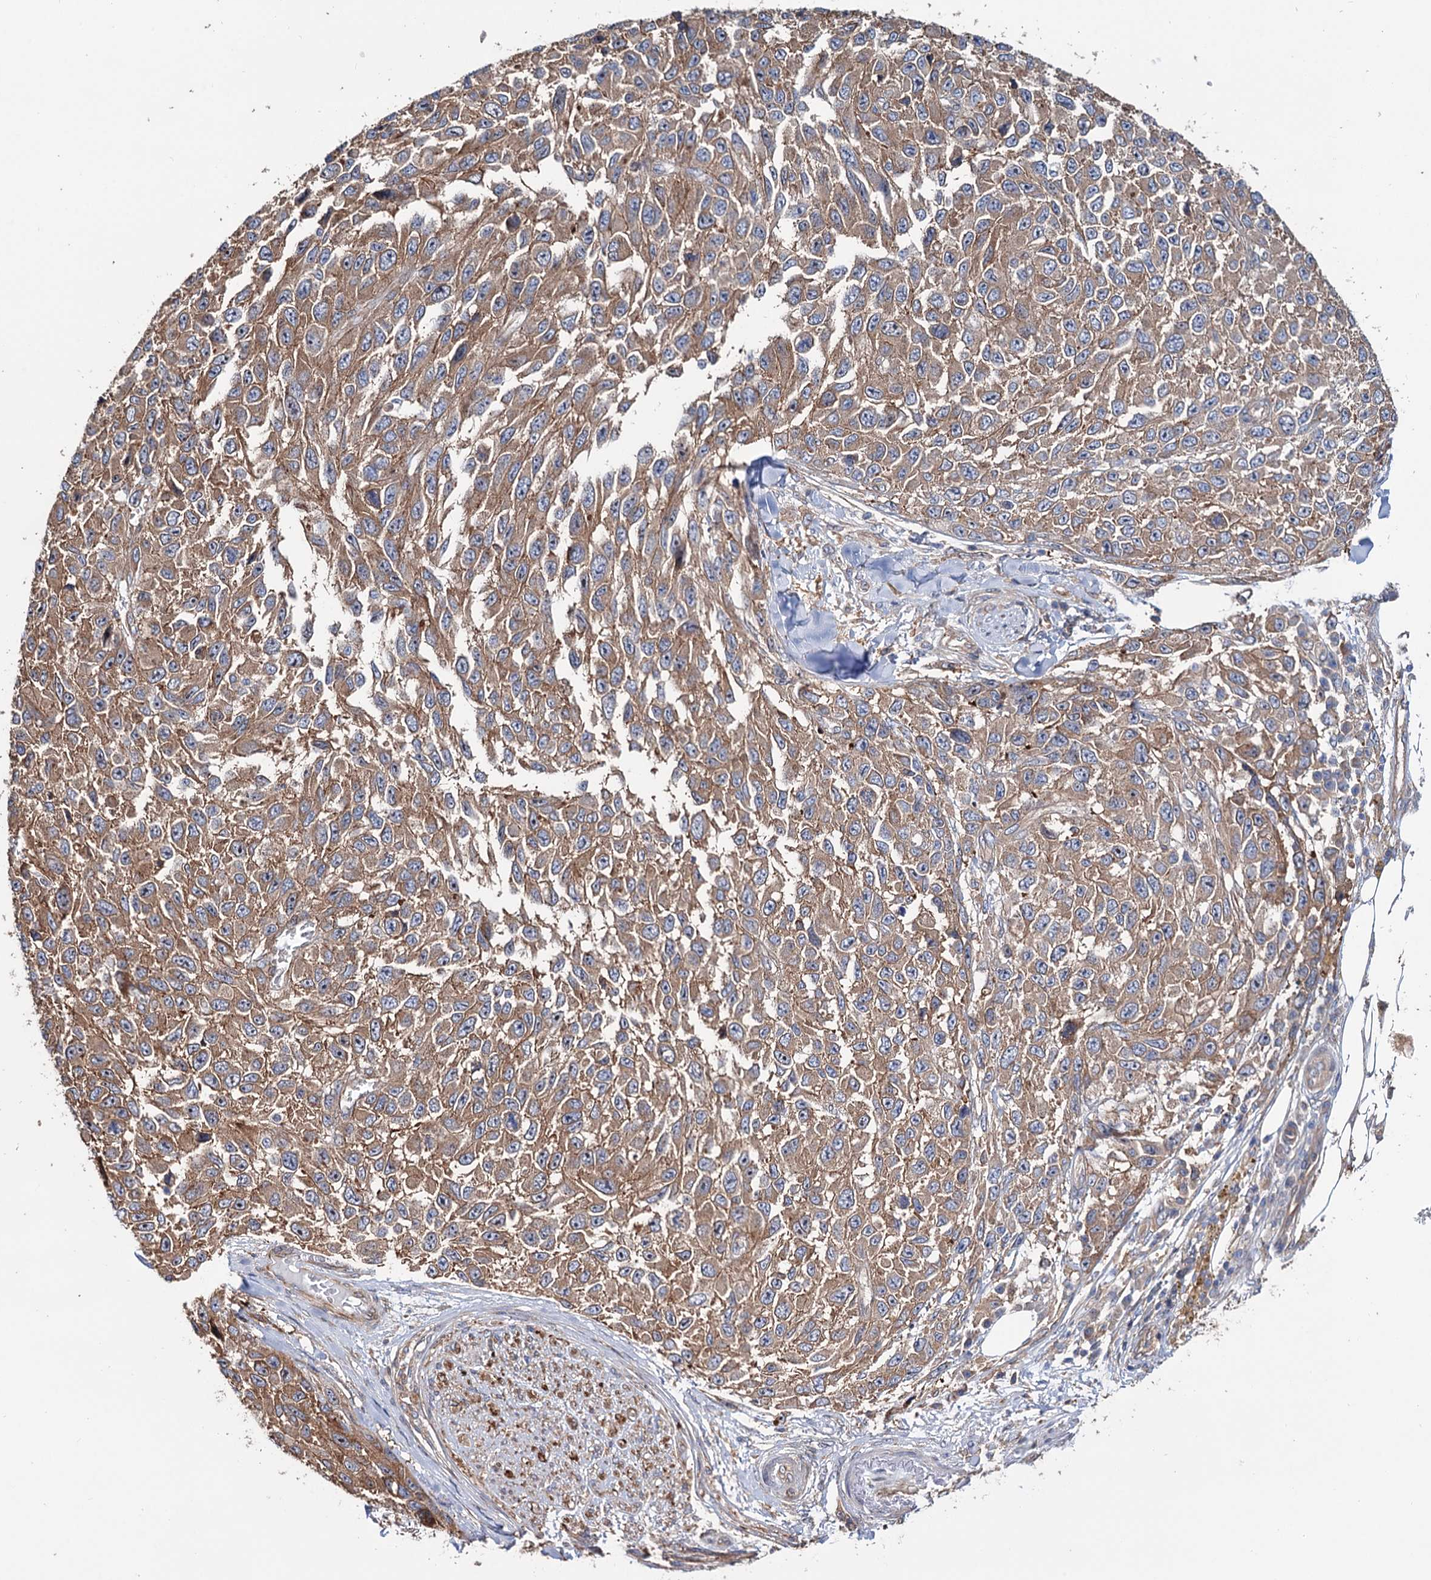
{"staining": {"intensity": "moderate", "quantity": ">75%", "location": "cytoplasmic/membranous"}, "tissue": "melanoma", "cell_type": "Tumor cells", "image_type": "cancer", "snomed": [{"axis": "morphology", "description": "Normal tissue, NOS"}, {"axis": "morphology", "description": "Malignant melanoma, NOS"}, {"axis": "topography", "description": "Skin"}], "caption": "Immunohistochemical staining of melanoma exhibits medium levels of moderate cytoplasmic/membranous expression in approximately >75% of tumor cells.", "gene": "PTDSS2", "patient": {"sex": "female", "age": 96}}